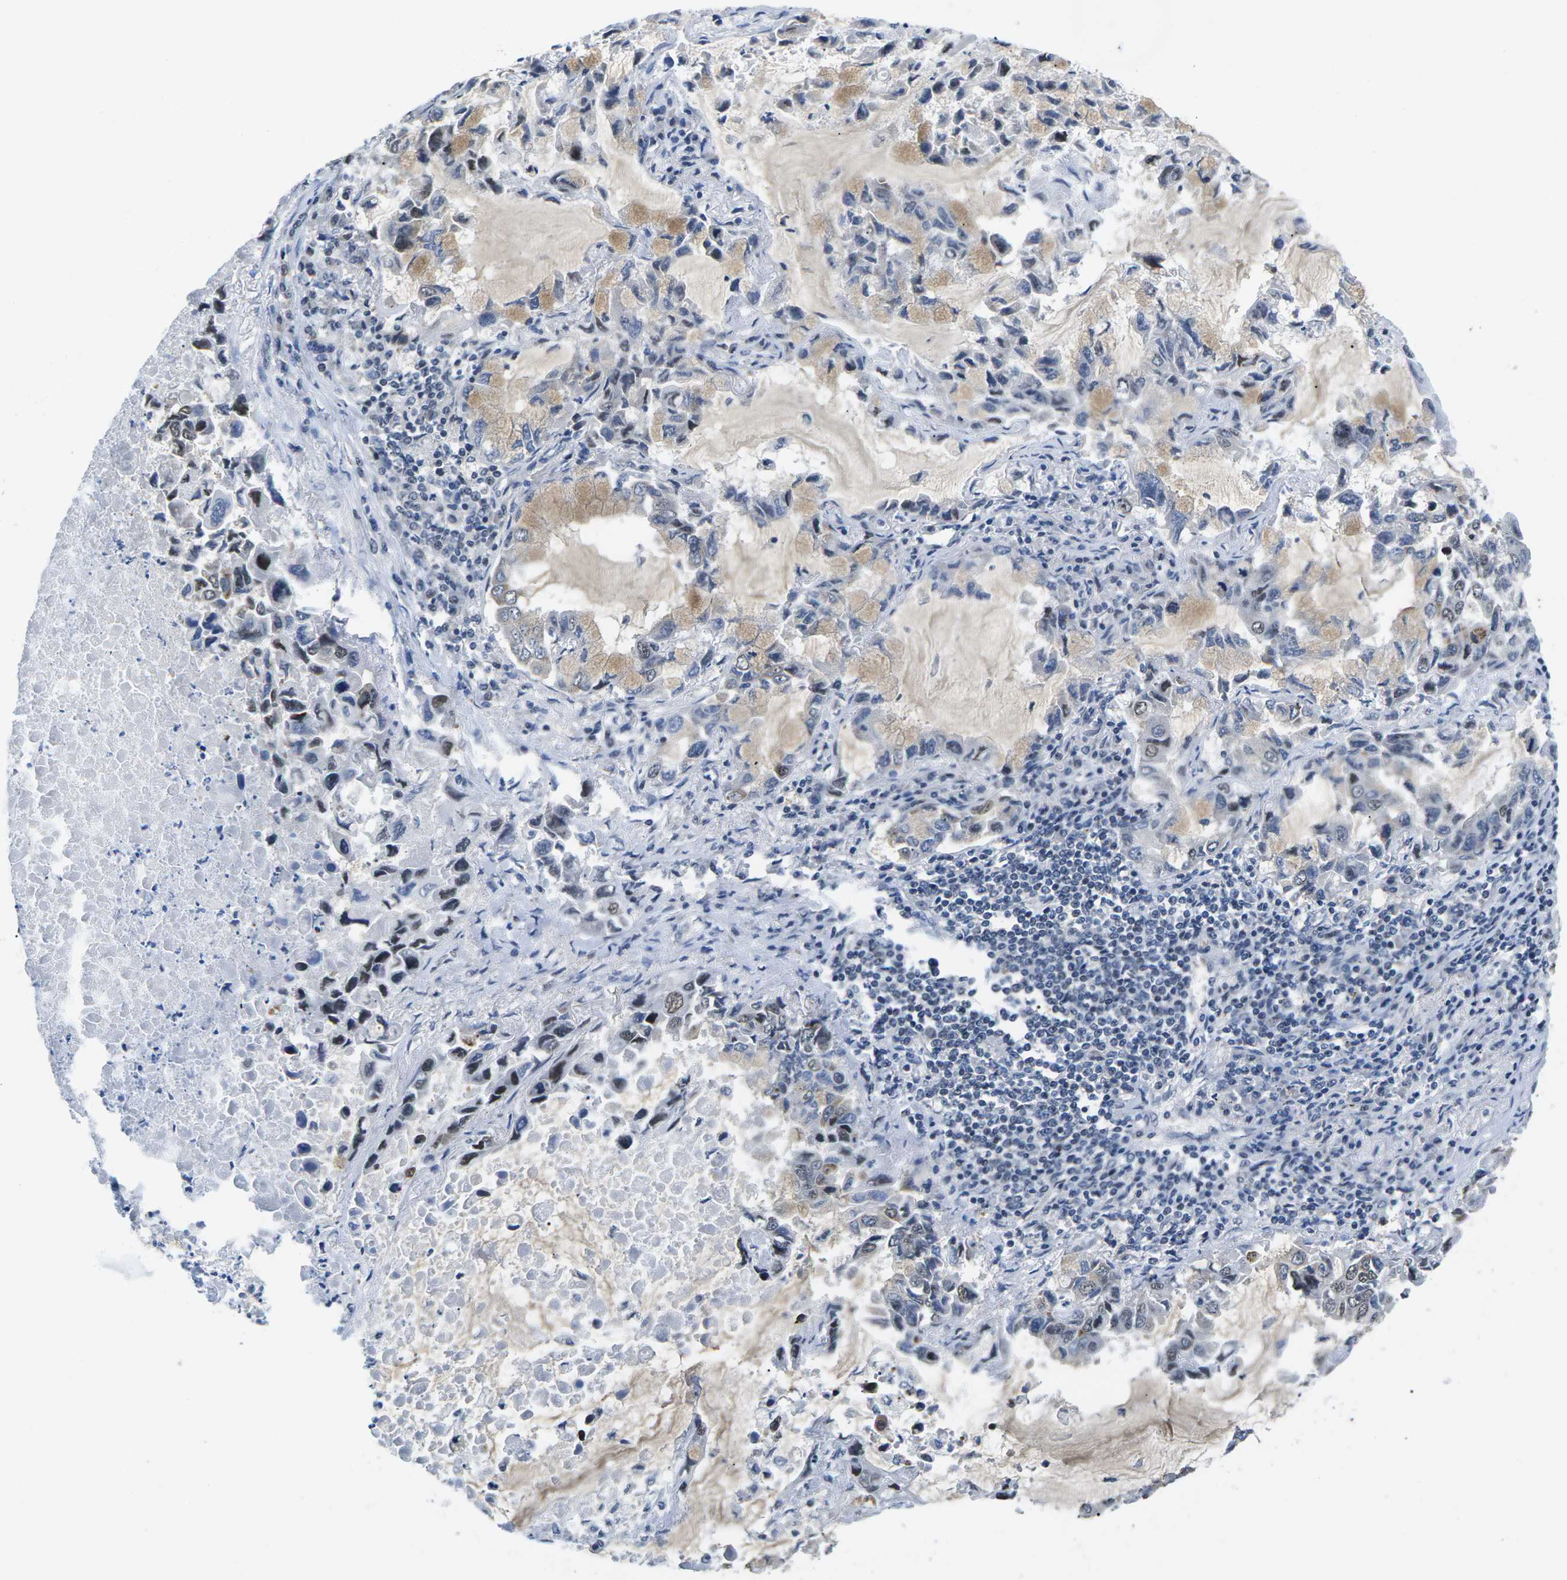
{"staining": {"intensity": "weak", "quantity": ">75%", "location": "nuclear"}, "tissue": "lung cancer", "cell_type": "Tumor cells", "image_type": "cancer", "snomed": [{"axis": "morphology", "description": "Adenocarcinoma, NOS"}, {"axis": "topography", "description": "Lung"}], "caption": "Brown immunohistochemical staining in human adenocarcinoma (lung) exhibits weak nuclear expression in about >75% of tumor cells.", "gene": "NSRP1", "patient": {"sex": "male", "age": 64}}